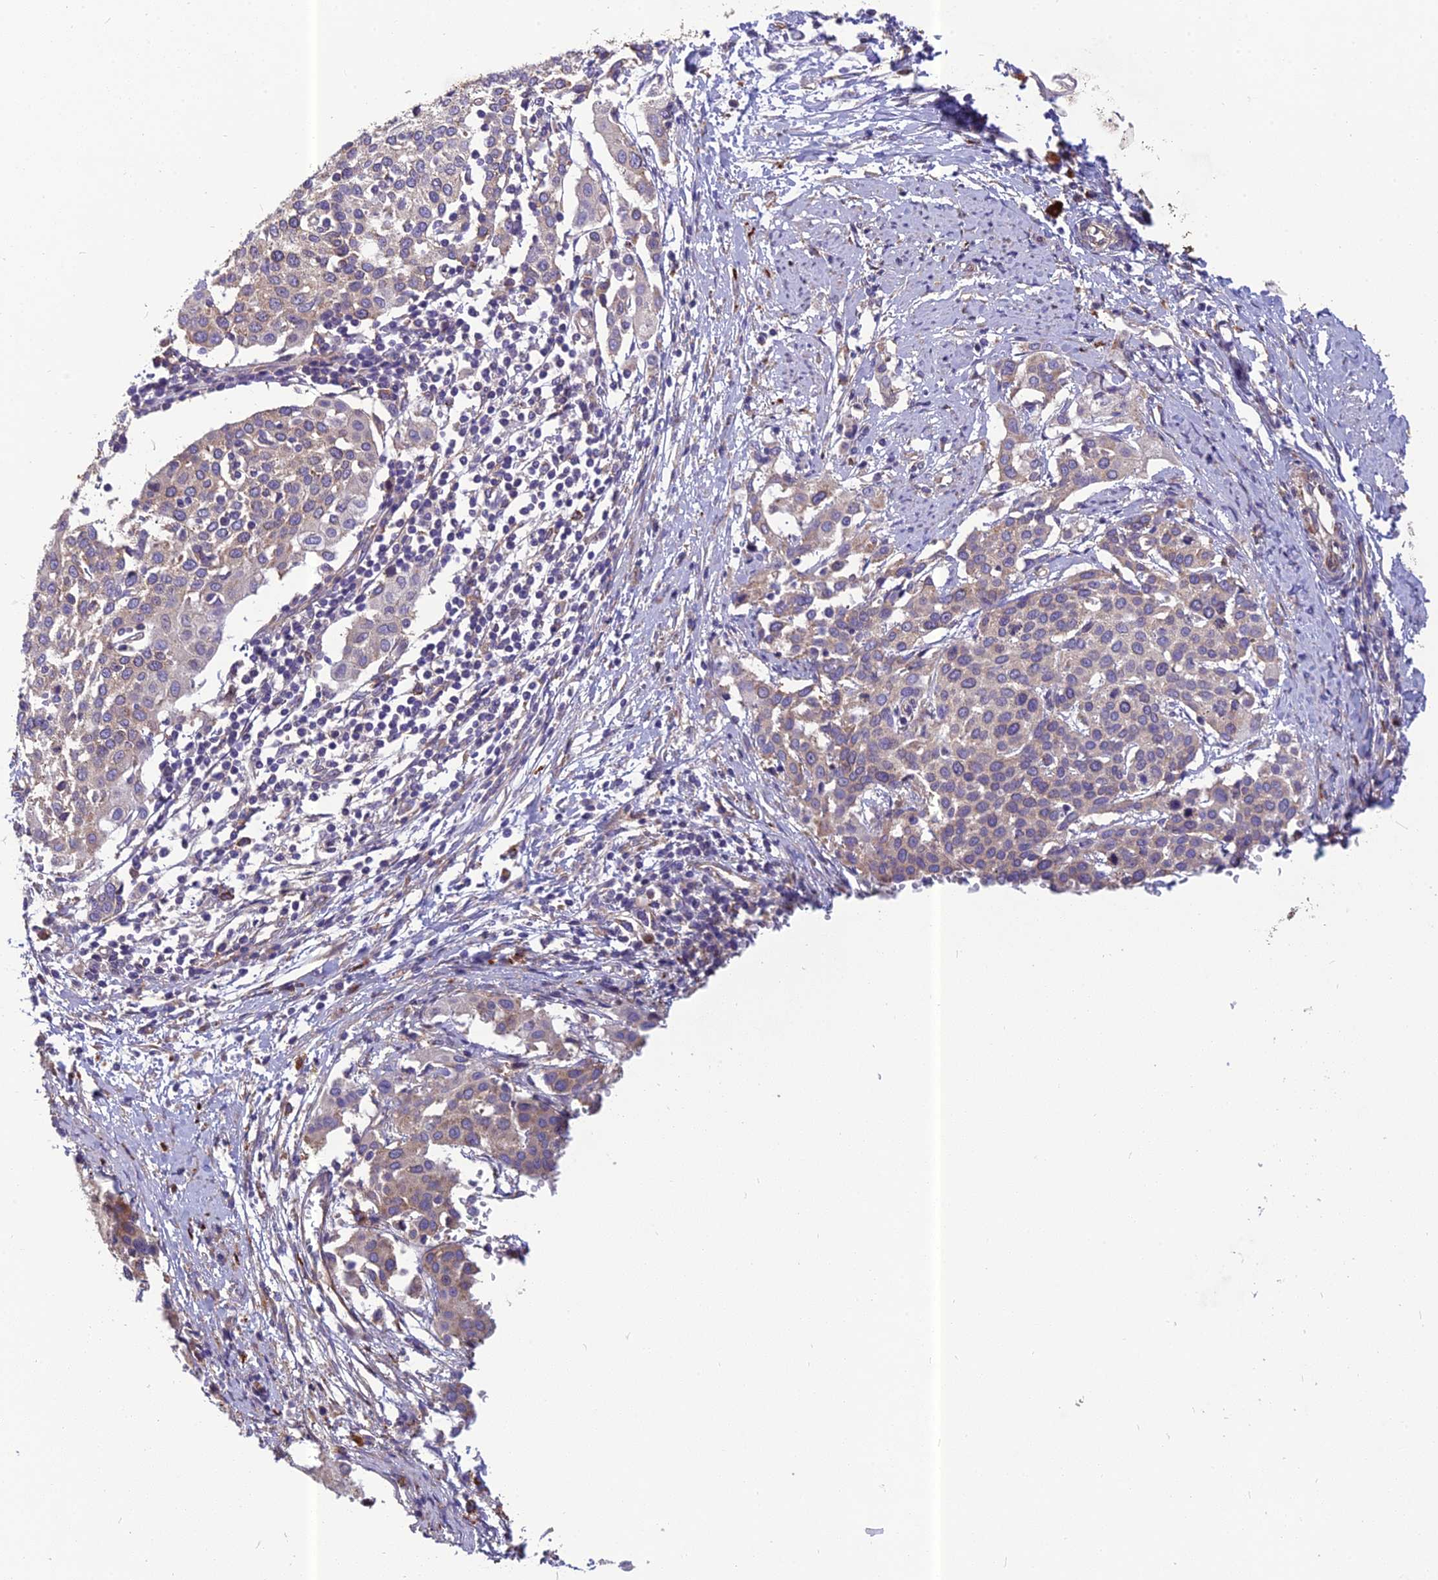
{"staining": {"intensity": "weak", "quantity": "<25%", "location": "cytoplasmic/membranous"}, "tissue": "cervical cancer", "cell_type": "Tumor cells", "image_type": "cancer", "snomed": [{"axis": "morphology", "description": "Squamous cell carcinoma, NOS"}, {"axis": "topography", "description": "Cervix"}], "caption": "IHC histopathology image of human cervical cancer stained for a protein (brown), which exhibits no staining in tumor cells. (DAB immunohistochemistry (IHC) with hematoxylin counter stain).", "gene": "SPDL1", "patient": {"sex": "female", "age": 44}}